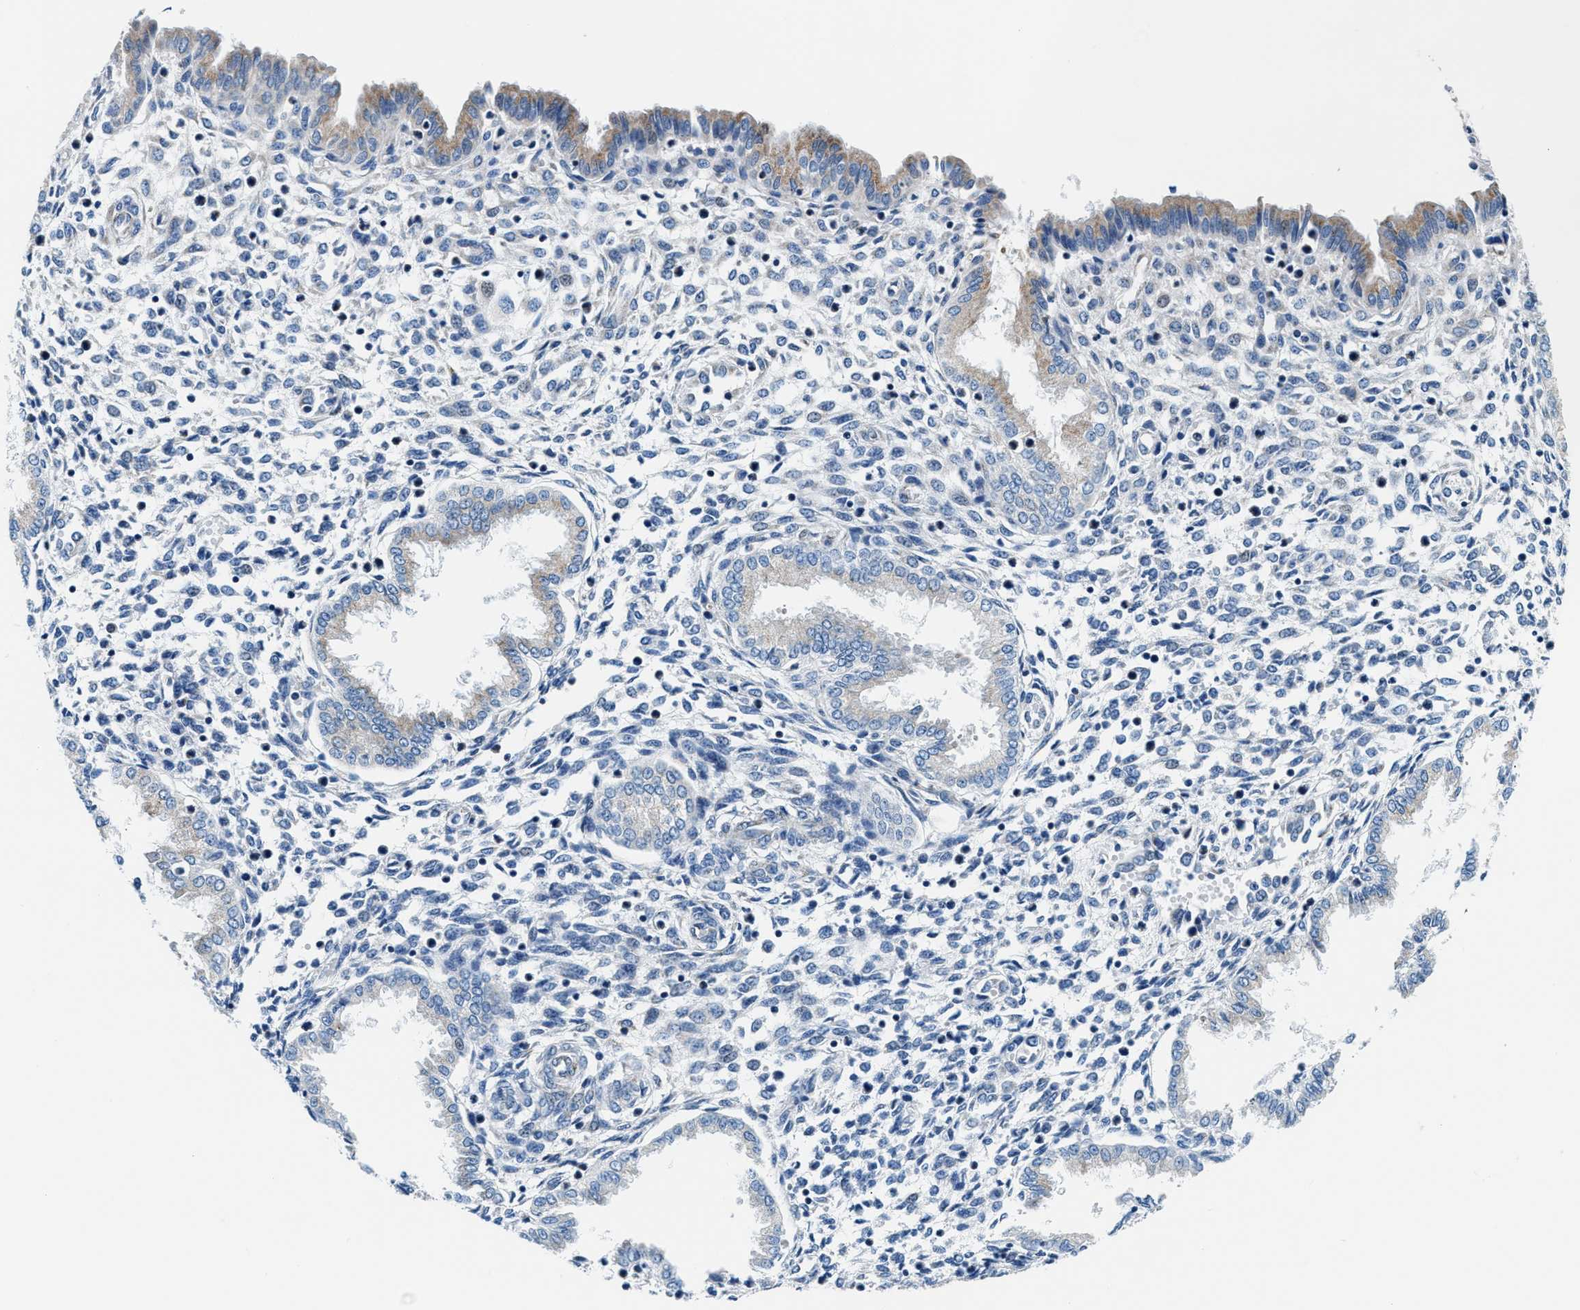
{"staining": {"intensity": "negative", "quantity": "none", "location": "none"}, "tissue": "endometrium", "cell_type": "Cells in endometrial stroma", "image_type": "normal", "snomed": [{"axis": "morphology", "description": "Normal tissue, NOS"}, {"axis": "topography", "description": "Endometrium"}], "caption": "DAB immunohistochemical staining of unremarkable endometrium exhibits no significant positivity in cells in endometrial stroma.", "gene": "VPS53", "patient": {"sex": "female", "age": 33}}